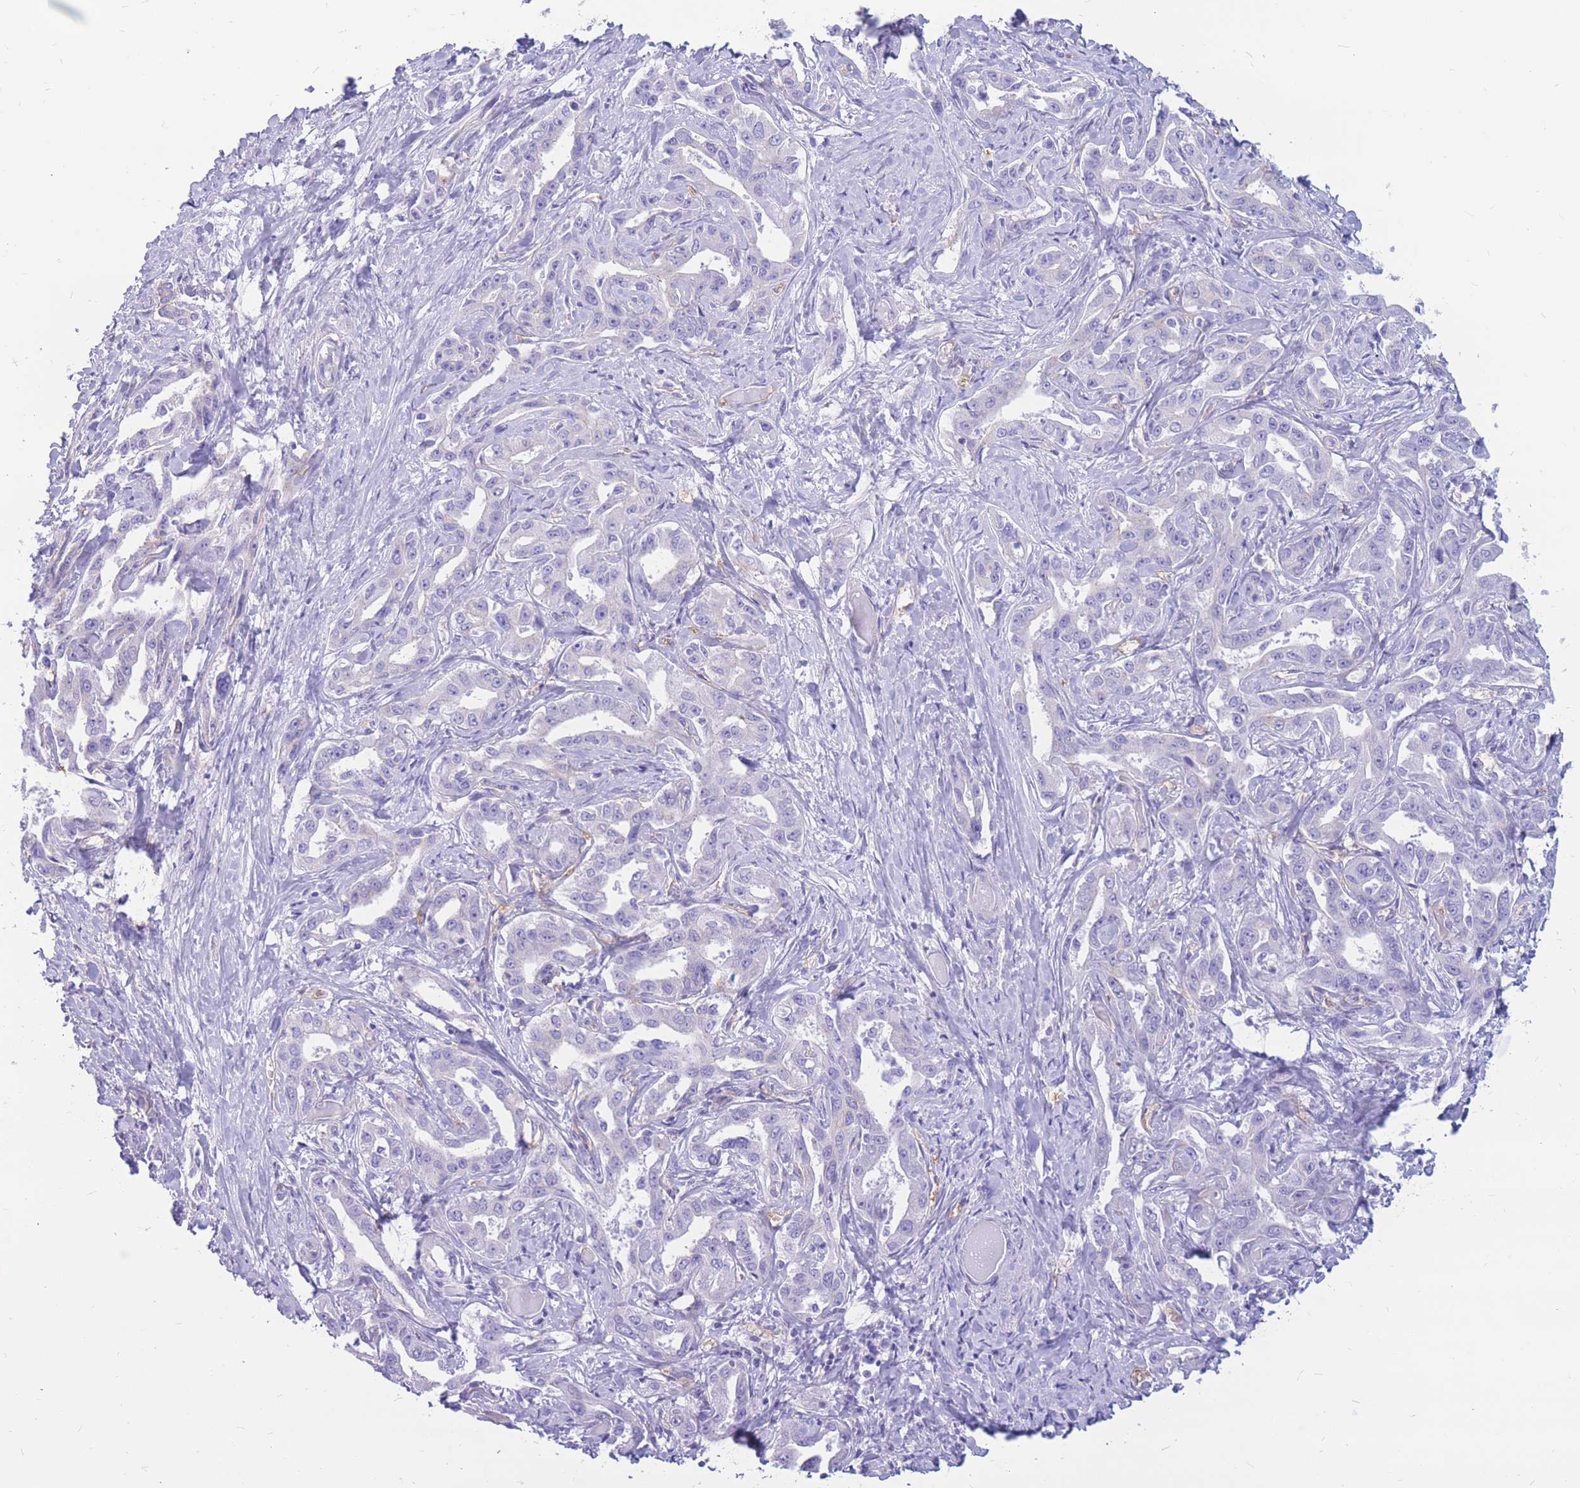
{"staining": {"intensity": "negative", "quantity": "none", "location": "none"}, "tissue": "liver cancer", "cell_type": "Tumor cells", "image_type": "cancer", "snomed": [{"axis": "morphology", "description": "Cholangiocarcinoma"}, {"axis": "topography", "description": "Liver"}], "caption": "IHC of human liver cancer (cholangiocarcinoma) exhibits no staining in tumor cells.", "gene": "ADD2", "patient": {"sex": "male", "age": 59}}